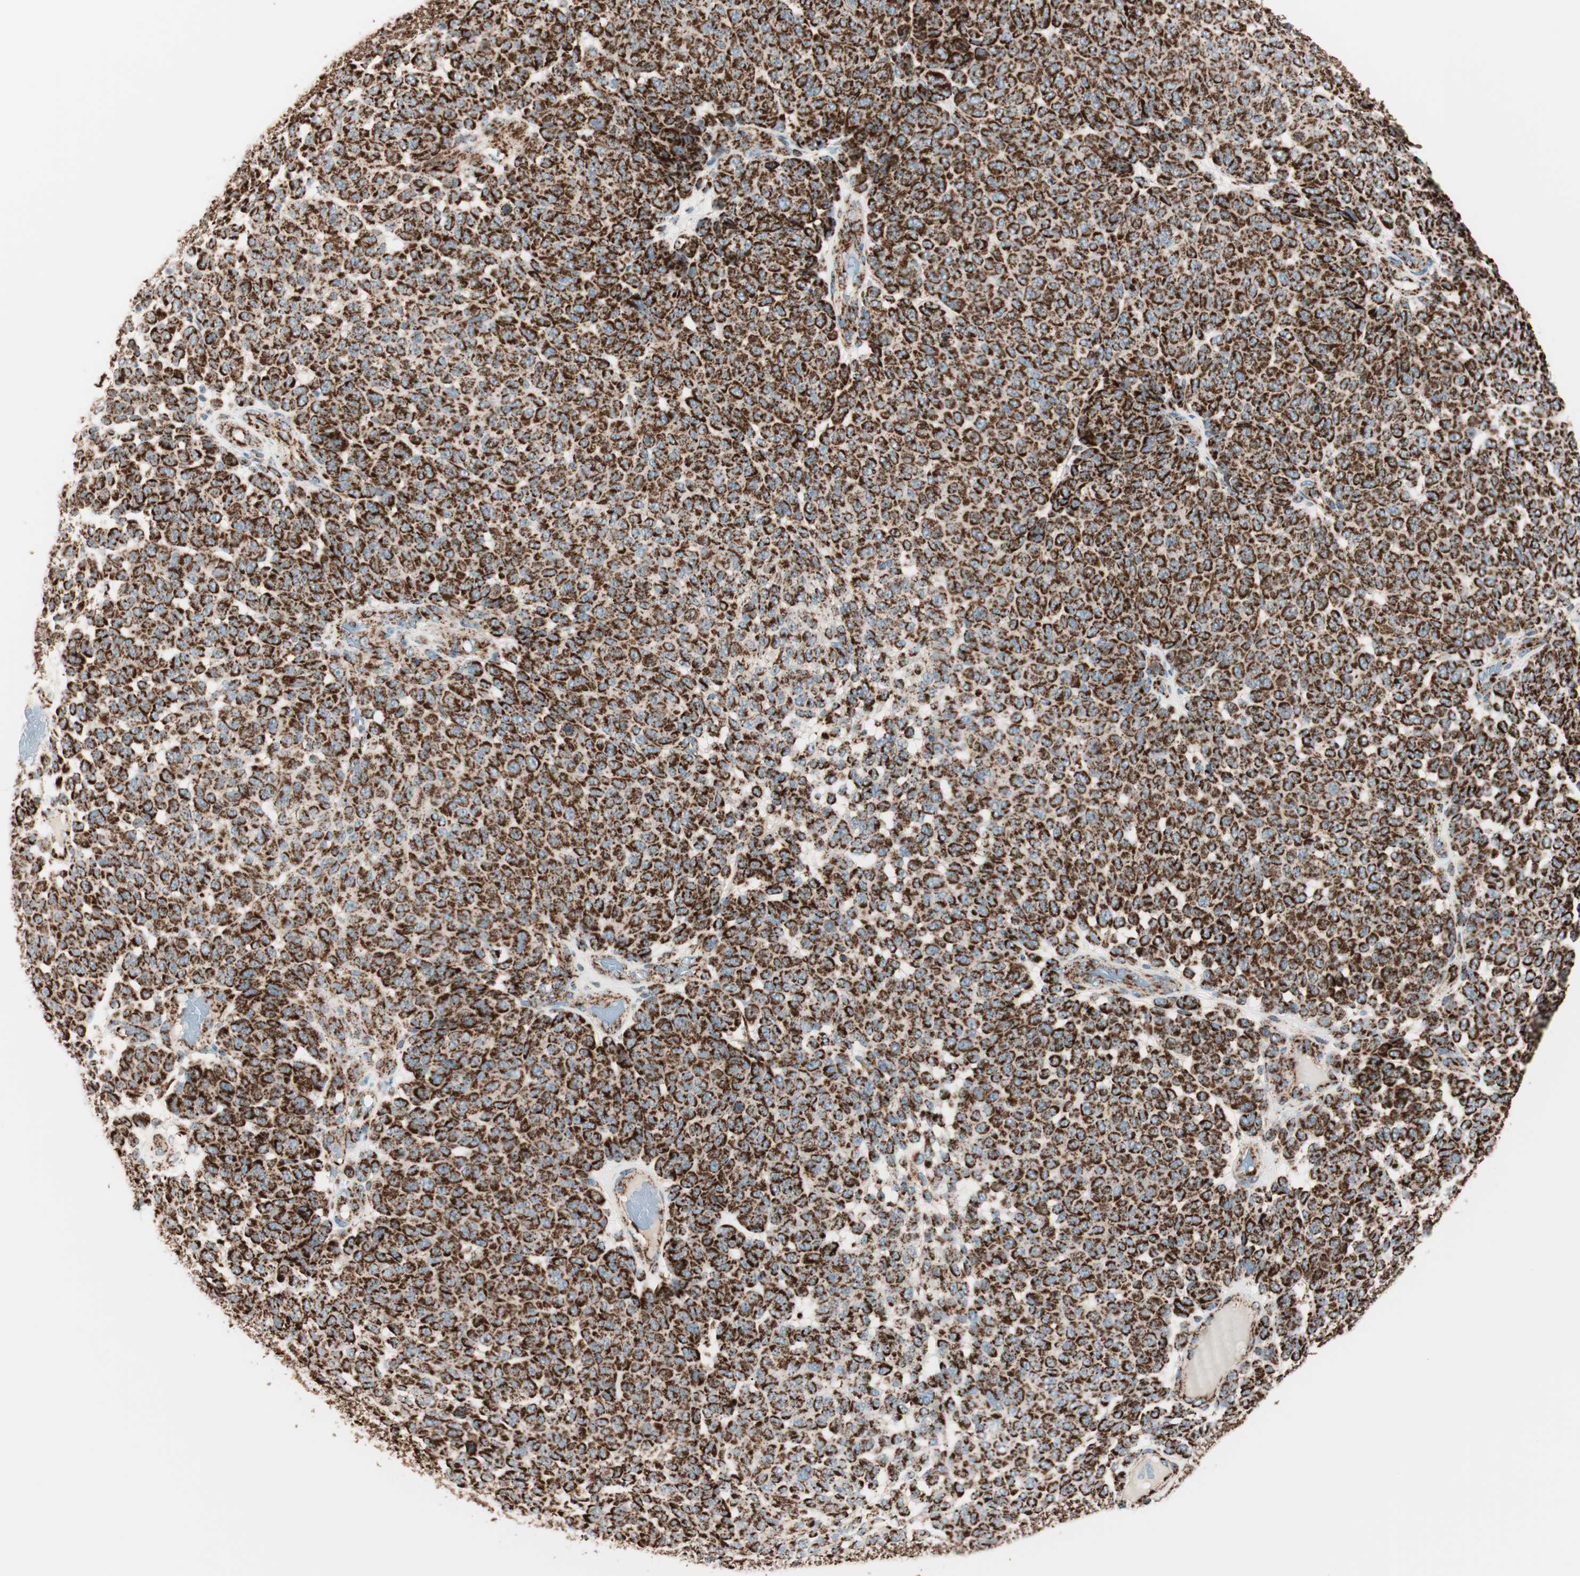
{"staining": {"intensity": "strong", "quantity": ">75%", "location": "cytoplasmic/membranous"}, "tissue": "melanoma", "cell_type": "Tumor cells", "image_type": "cancer", "snomed": [{"axis": "morphology", "description": "Malignant melanoma, NOS"}, {"axis": "topography", "description": "Skin"}], "caption": "An immunohistochemistry (IHC) micrograph of tumor tissue is shown. Protein staining in brown shows strong cytoplasmic/membranous positivity in malignant melanoma within tumor cells.", "gene": "TOMM22", "patient": {"sex": "male", "age": 59}}